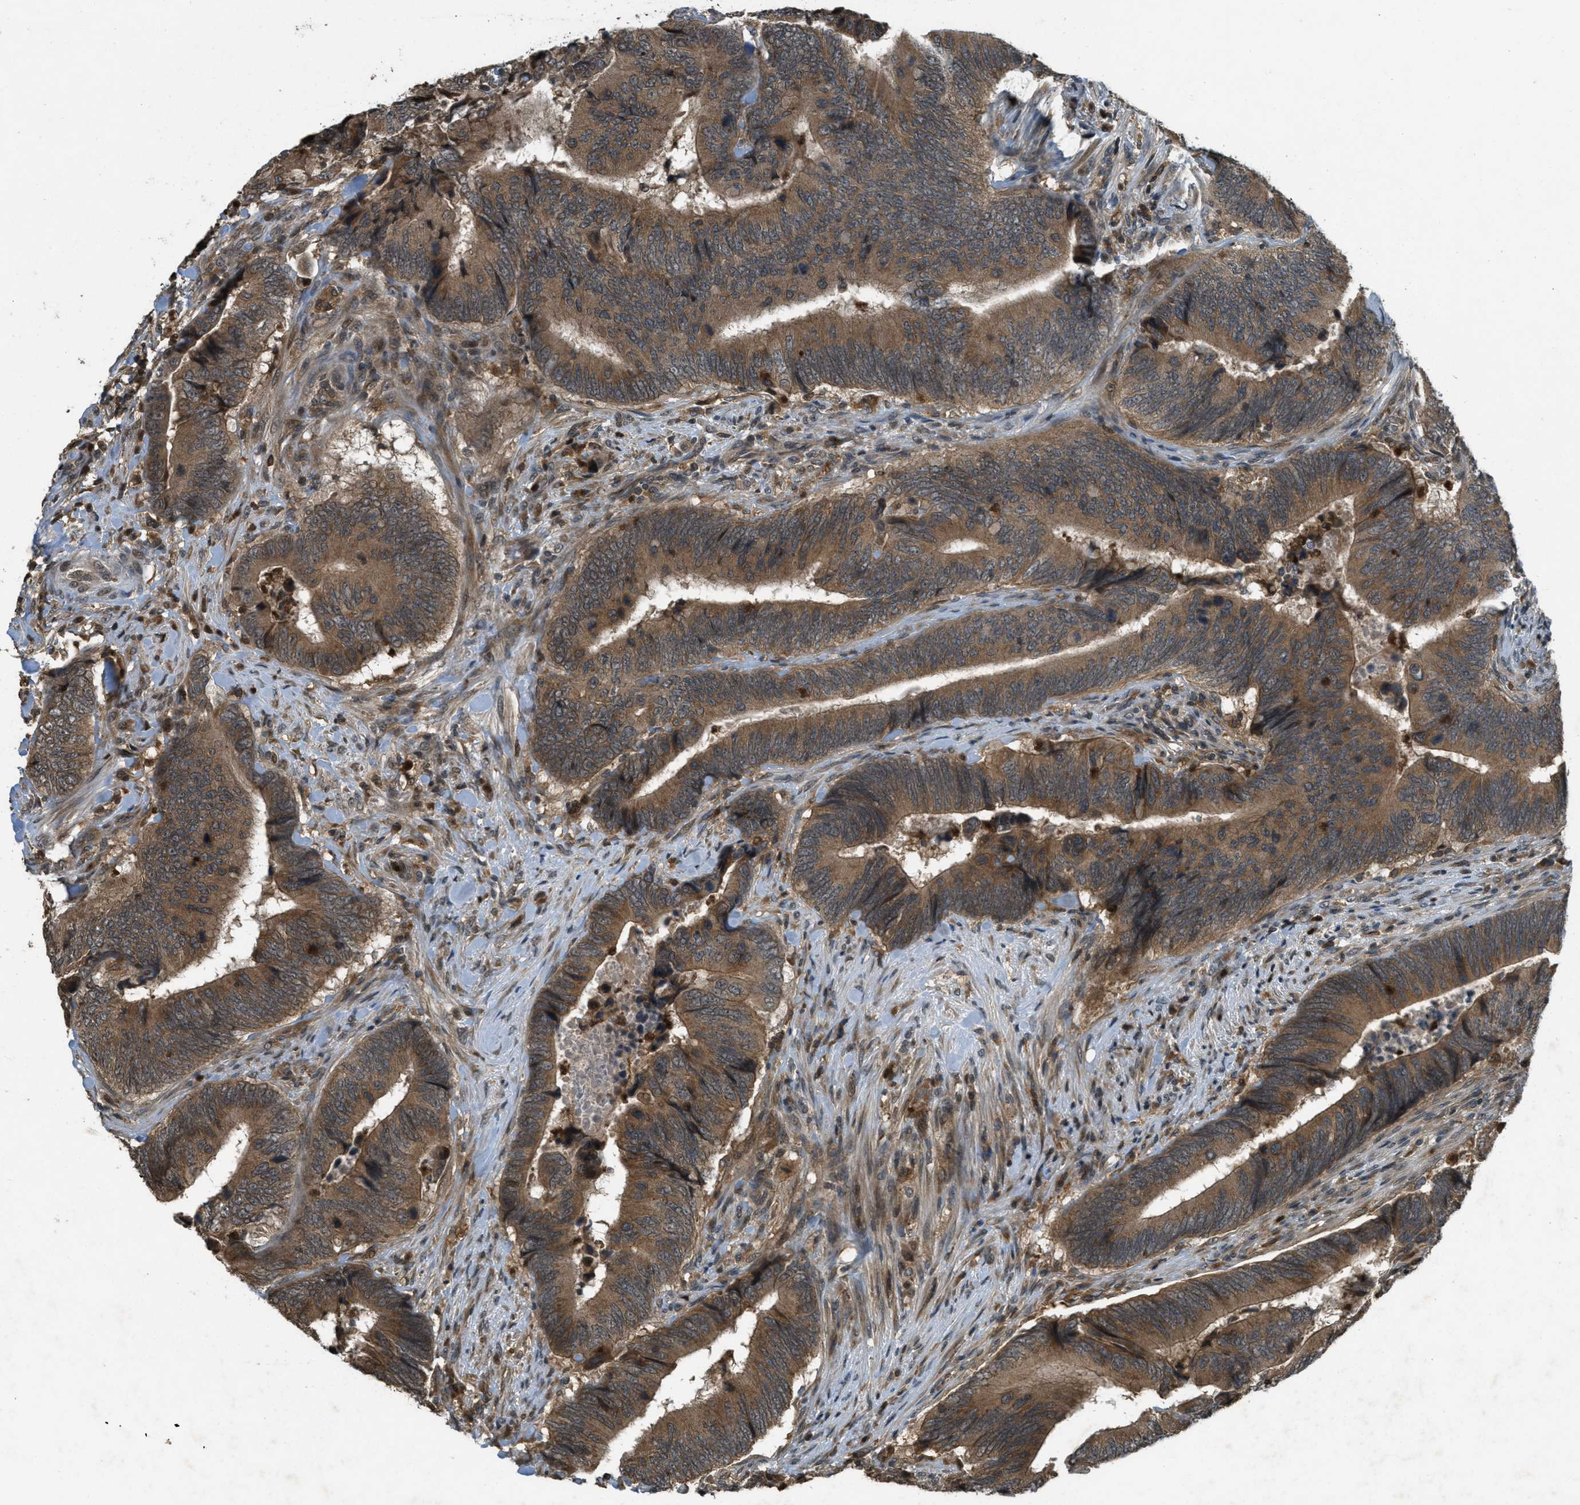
{"staining": {"intensity": "moderate", "quantity": ">75%", "location": "cytoplasmic/membranous"}, "tissue": "colorectal cancer", "cell_type": "Tumor cells", "image_type": "cancer", "snomed": [{"axis": "morphology", "description": "Normal tissue, NOS"}, {"axis": "morphology", "description": "Adenocarcinoma, NOS"}, {"axis": "topography", "description": "Colon"}], "caption": "This photomicrograph demonstrates adenocarcinoma (colorectal) stained with immunohistochemistry to label a protein in brown. The cytoplasmic/membranous of tumor cells show moderate positivity for the protein. Nuclei are counter-stained blue.", "gene": "ATG7", "patient": {"sex": "male", "age": 56}}